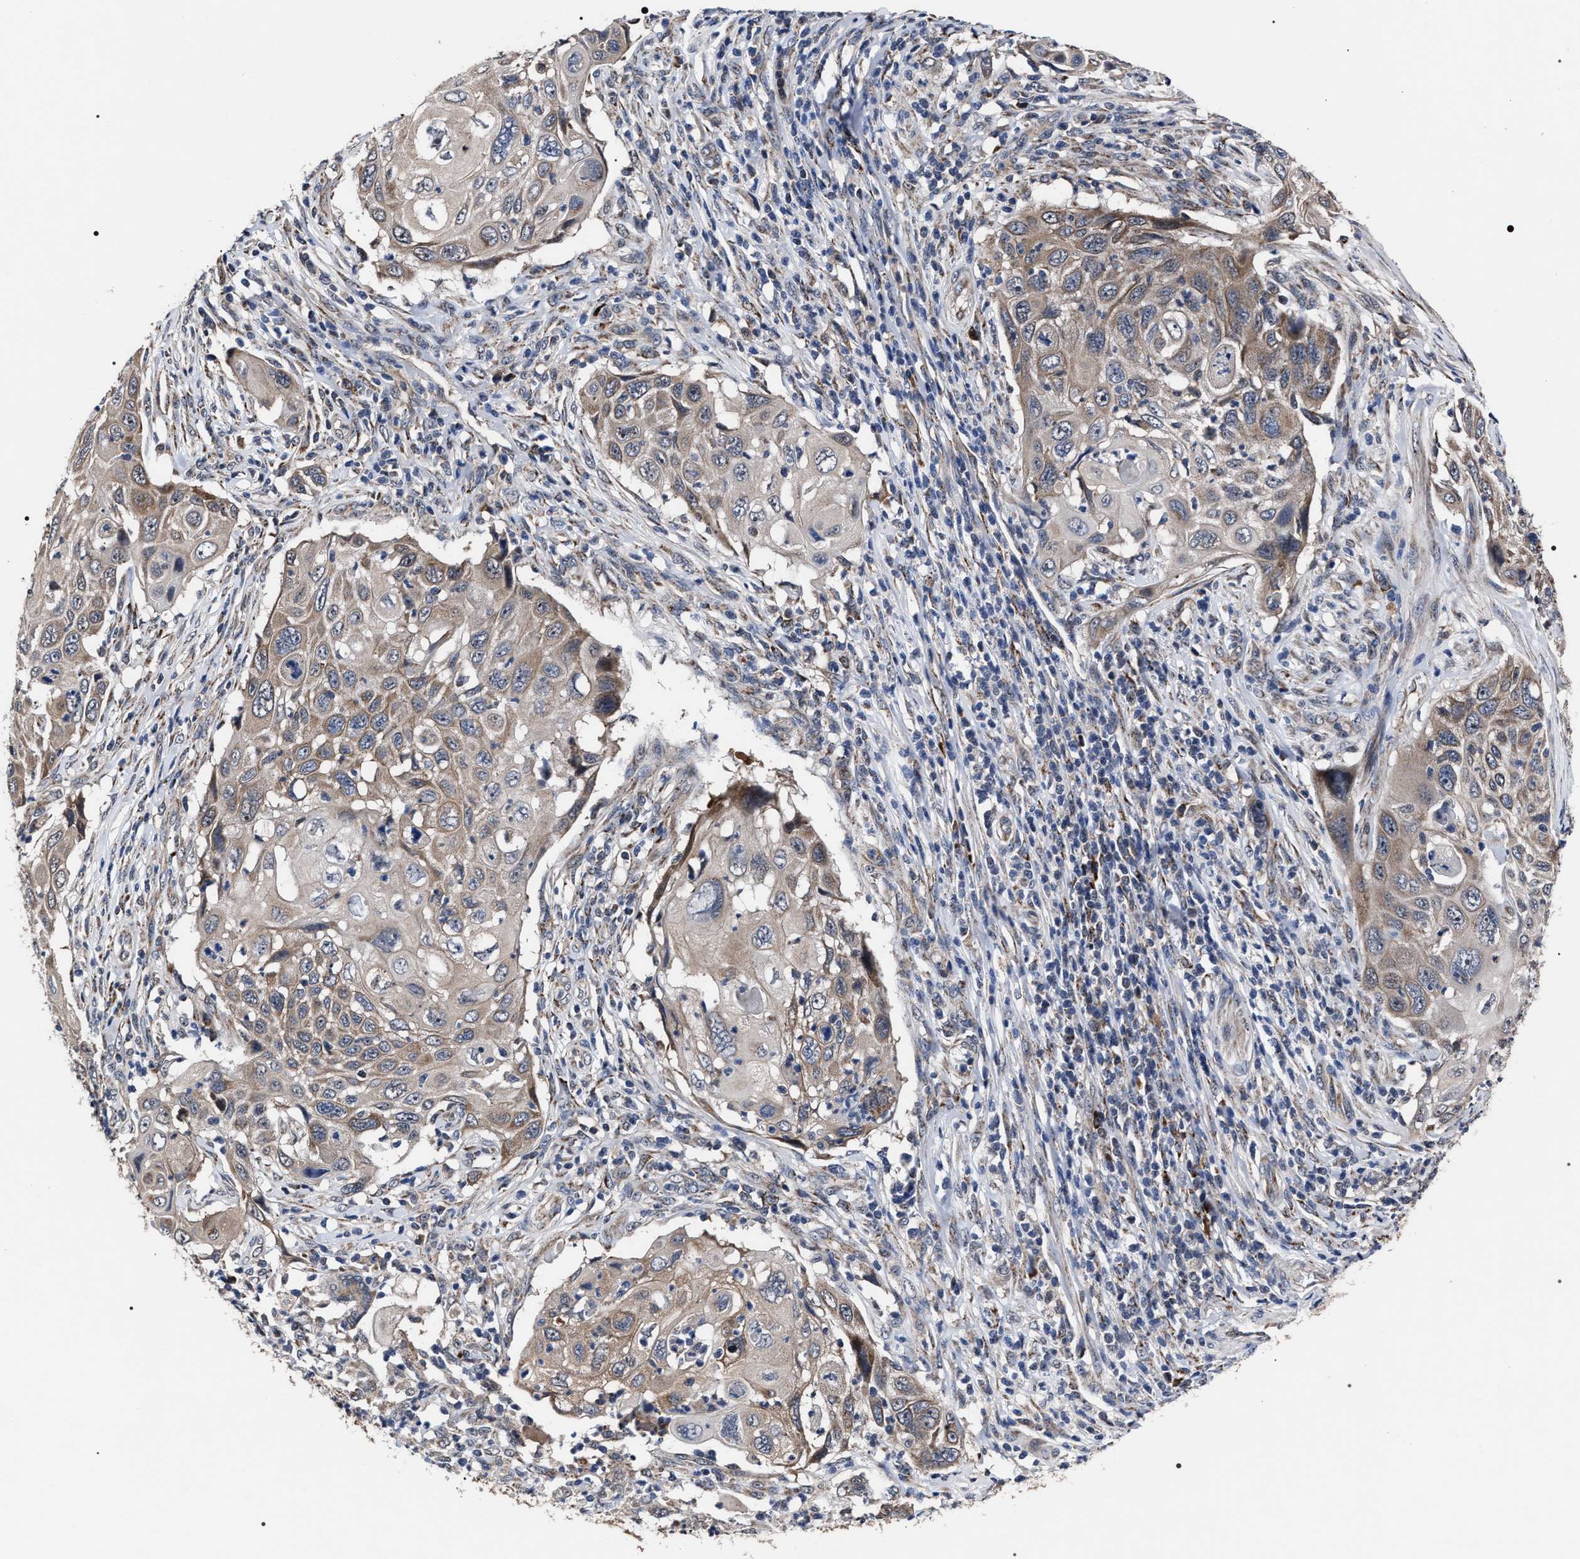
{"staining": {"intensity": "weak", "quantity": ">75%", "location": "cytoplasmic/membranous"}, "tissue": "cervical cancer", "cell_type": "Tumor cells", "image_type": "cancer", "snomed": [{"axis": "morphology", "description": "Squamous cell carcinoma, NOS"}, {"axis": "topography", "description": "Cervix"}], "caption": "A micrograph of cervical cancer (squamous cell carcinoma) stained for a protein reveals weak cytoplasmic/membranous brown staining in tumor cells.", "gene": "MACC1", "patient": {"sex": "female", "age": 70}}